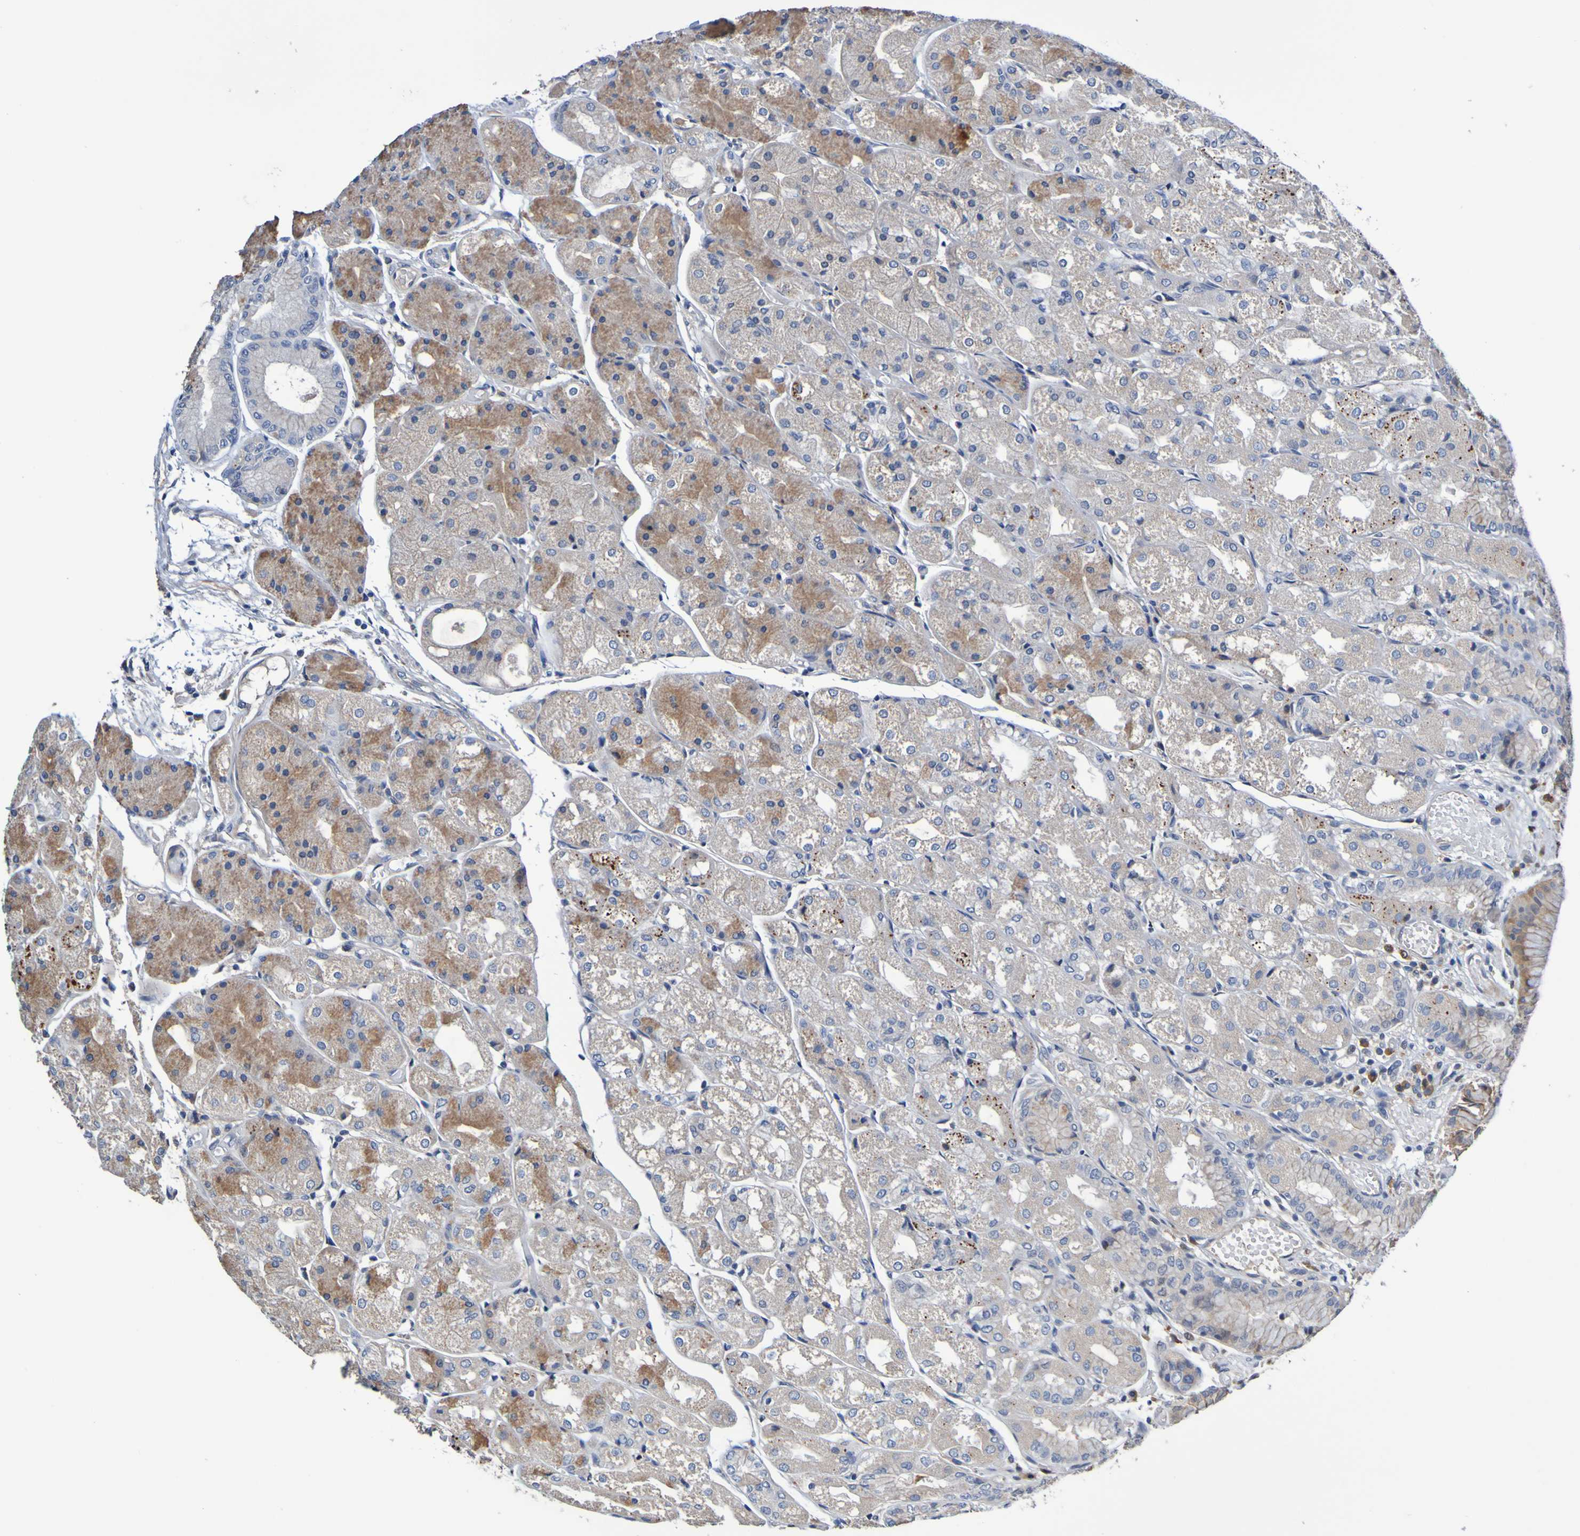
{"staining": {"intensity": "moderate", "quantity": "25%-75%", "location": "cytoplasmic/membranous"}, "tissue": "stomach", "cell_type": "Glandular cells", "image_type": "normal", "snomed": [{"axis": "morphology", "description": "Normal tissue, NOS"}, {"axis": "topography", "description": "Stomach, upper"}], "caption": "Glandular cells show moderate cytoplasmic/membranous expression in about 25%-75% of cells in benign stomach. Using DAB (3,3'-diaminobenzidine) (brown) and hematoxylin (blue) stains, captured at high magnification using brightfield microscopy.", "gene": "METAP2", "patient": {"sex": "male", "age": 72}}